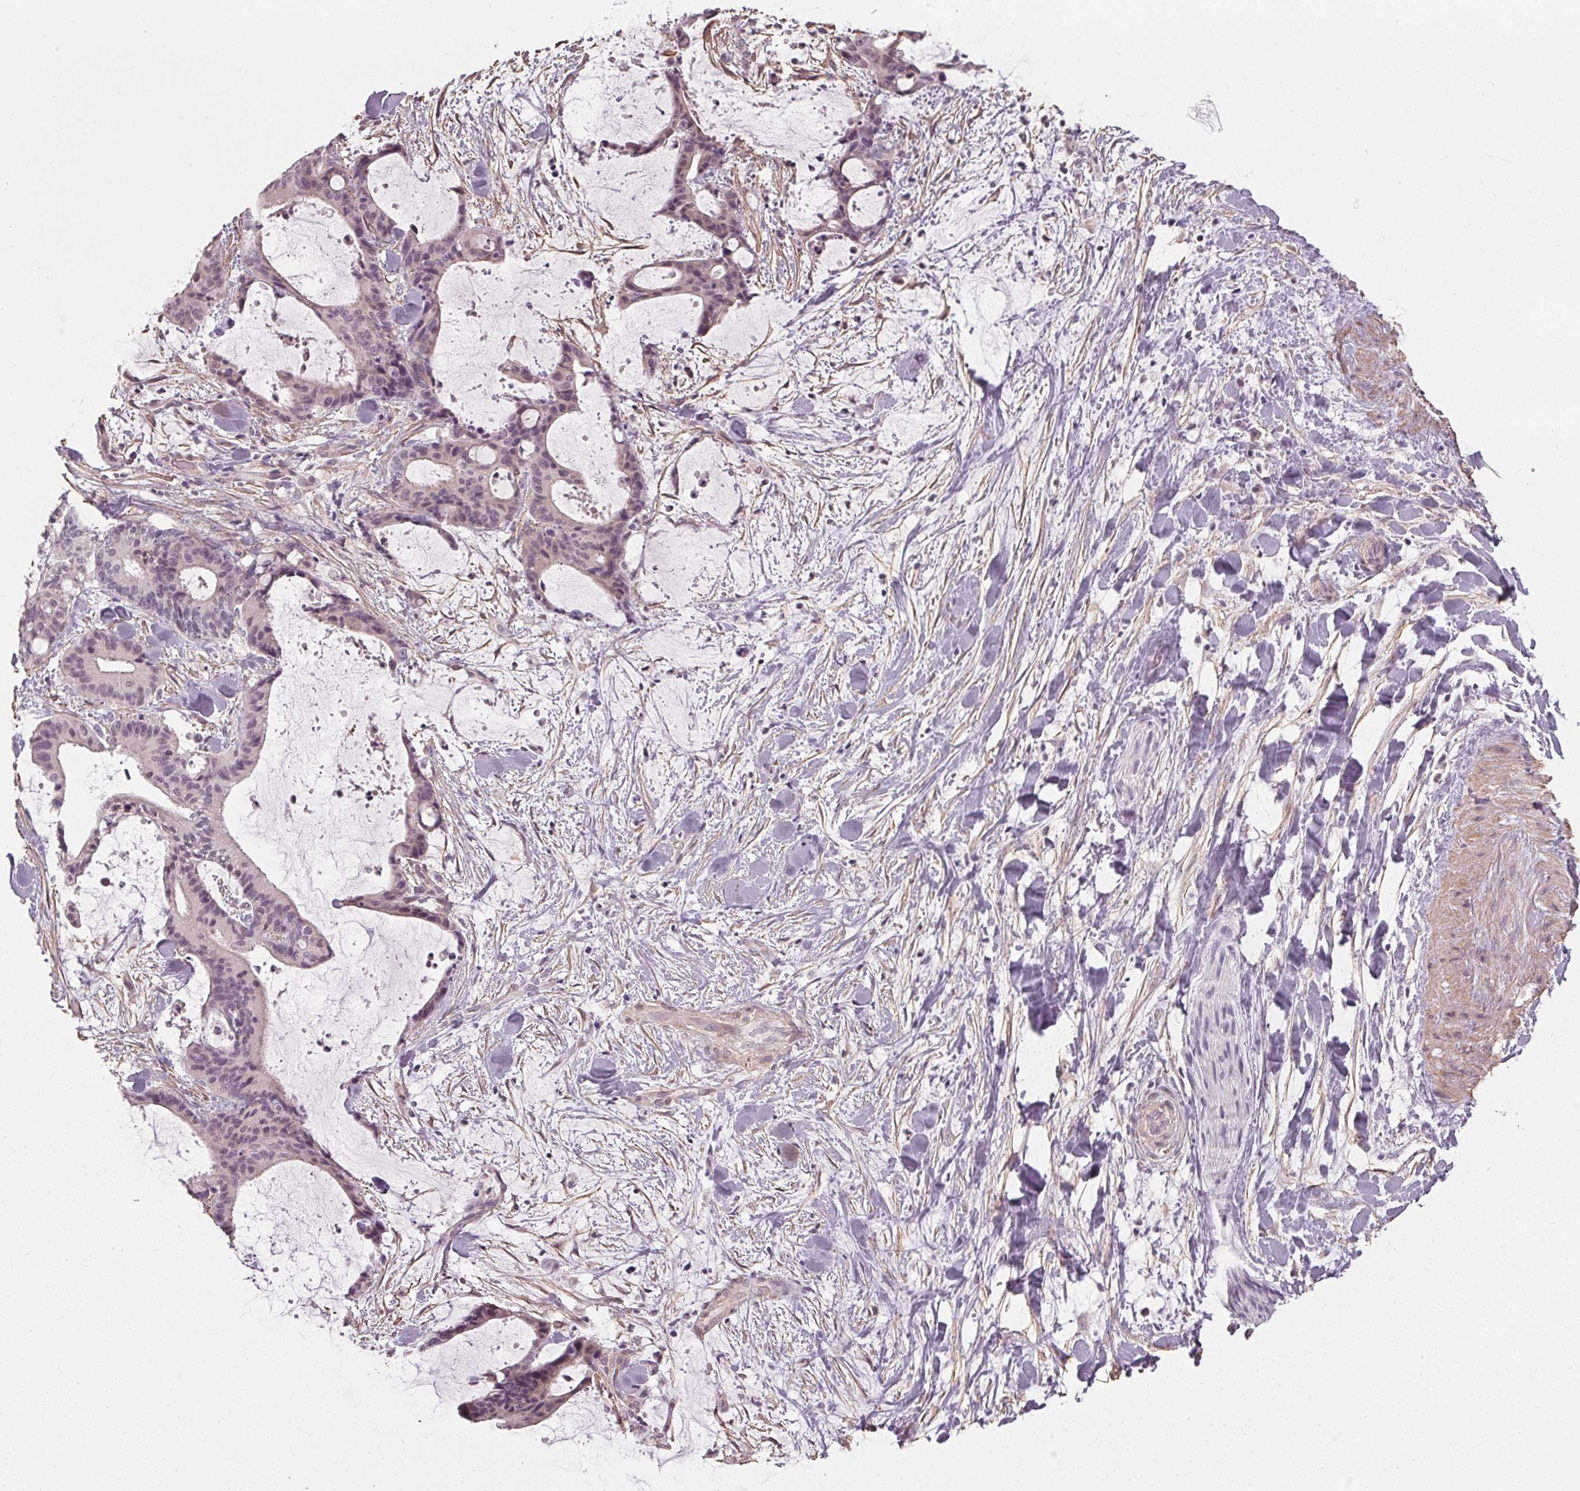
{"staining": {"intensity": "negative", "quantity": "none", "location": "none"}, "tissue": "liver cancer", "cell_type": "Tumor cells", "image_type": "cancer", "snomed": [{"axis": "morphology", "description": "Cholangiocarcinoma"}, {"axis": "topography", "description": "Liver"}], "caption": "Liver cancer (cholangiocarcinoma) was stained to show a protein in brown. There is no significant positivity in tumor cells. Brightfield microscopy of immunohistochemistry (IHC) stained with DAB (brown) and hematoxylin (blue), captured at high magnification.", "gene": "PKP1", "patient": {"sex": "female", "age": 73}}